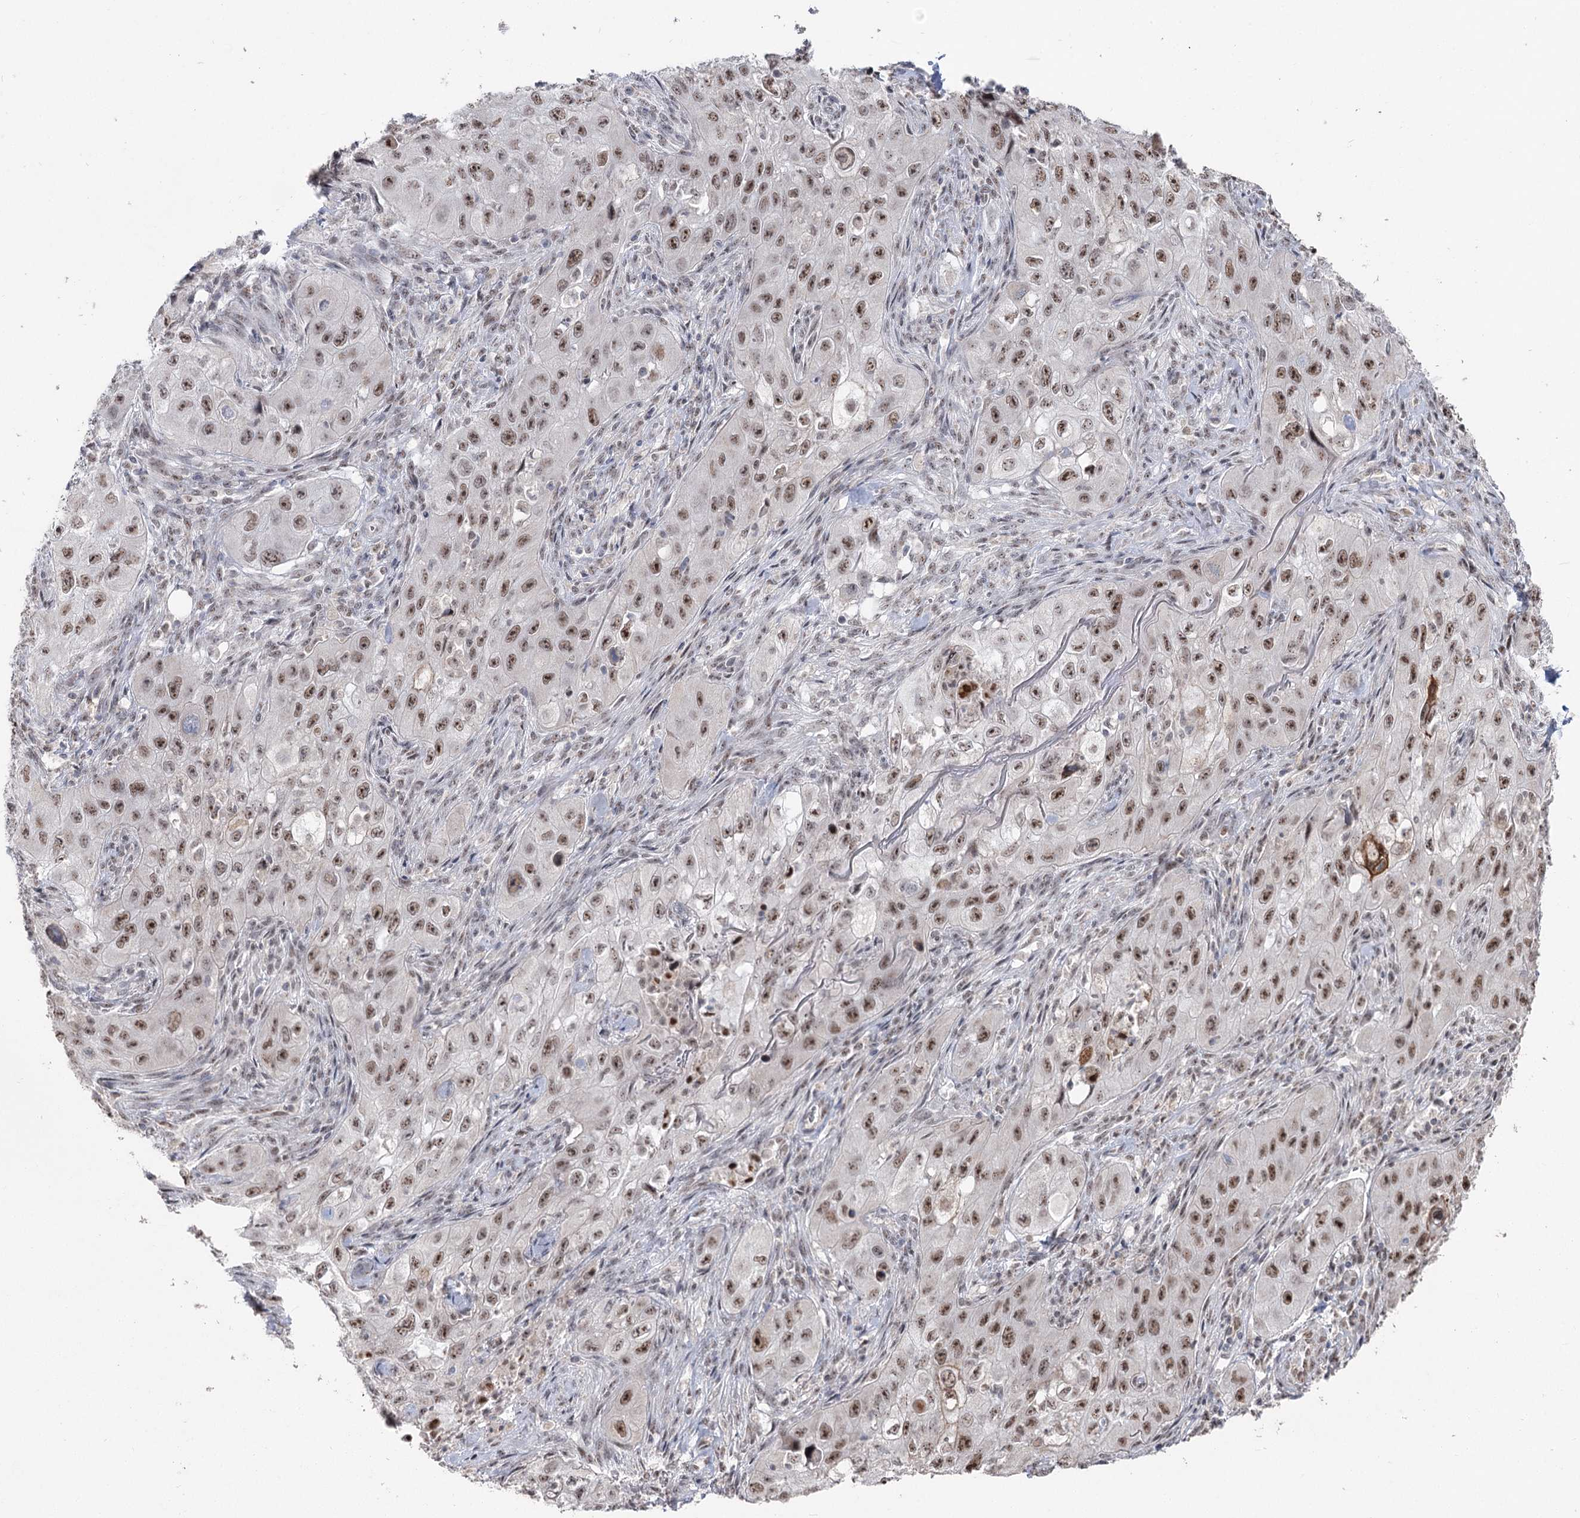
{"staining": {"intensity": "moderate", "quantity": ">75%", "location": "nuclear"}, "tissue": "skin cancer", "cell_type": "Tumor cells", "image_type": "cancer", "snomed": [{"axis": "morphology", "description": "Squamous cell carcinoma, NOS"}, {"axis": "topography", "description": "Skin"}, {"axis": "topography", "description": "Subcutis"}], "caption": "This histopathology image demonstrates skin squamous cell carcinoma stained with immunohistochemistry (IHC) to label a protein in brown. The nuclear of tumor cells show moderate positivity for the protein. Nuclei are counter-stained blue.", "gene": "RUFY4", "patient": {"sex": "male", "age": 73}}